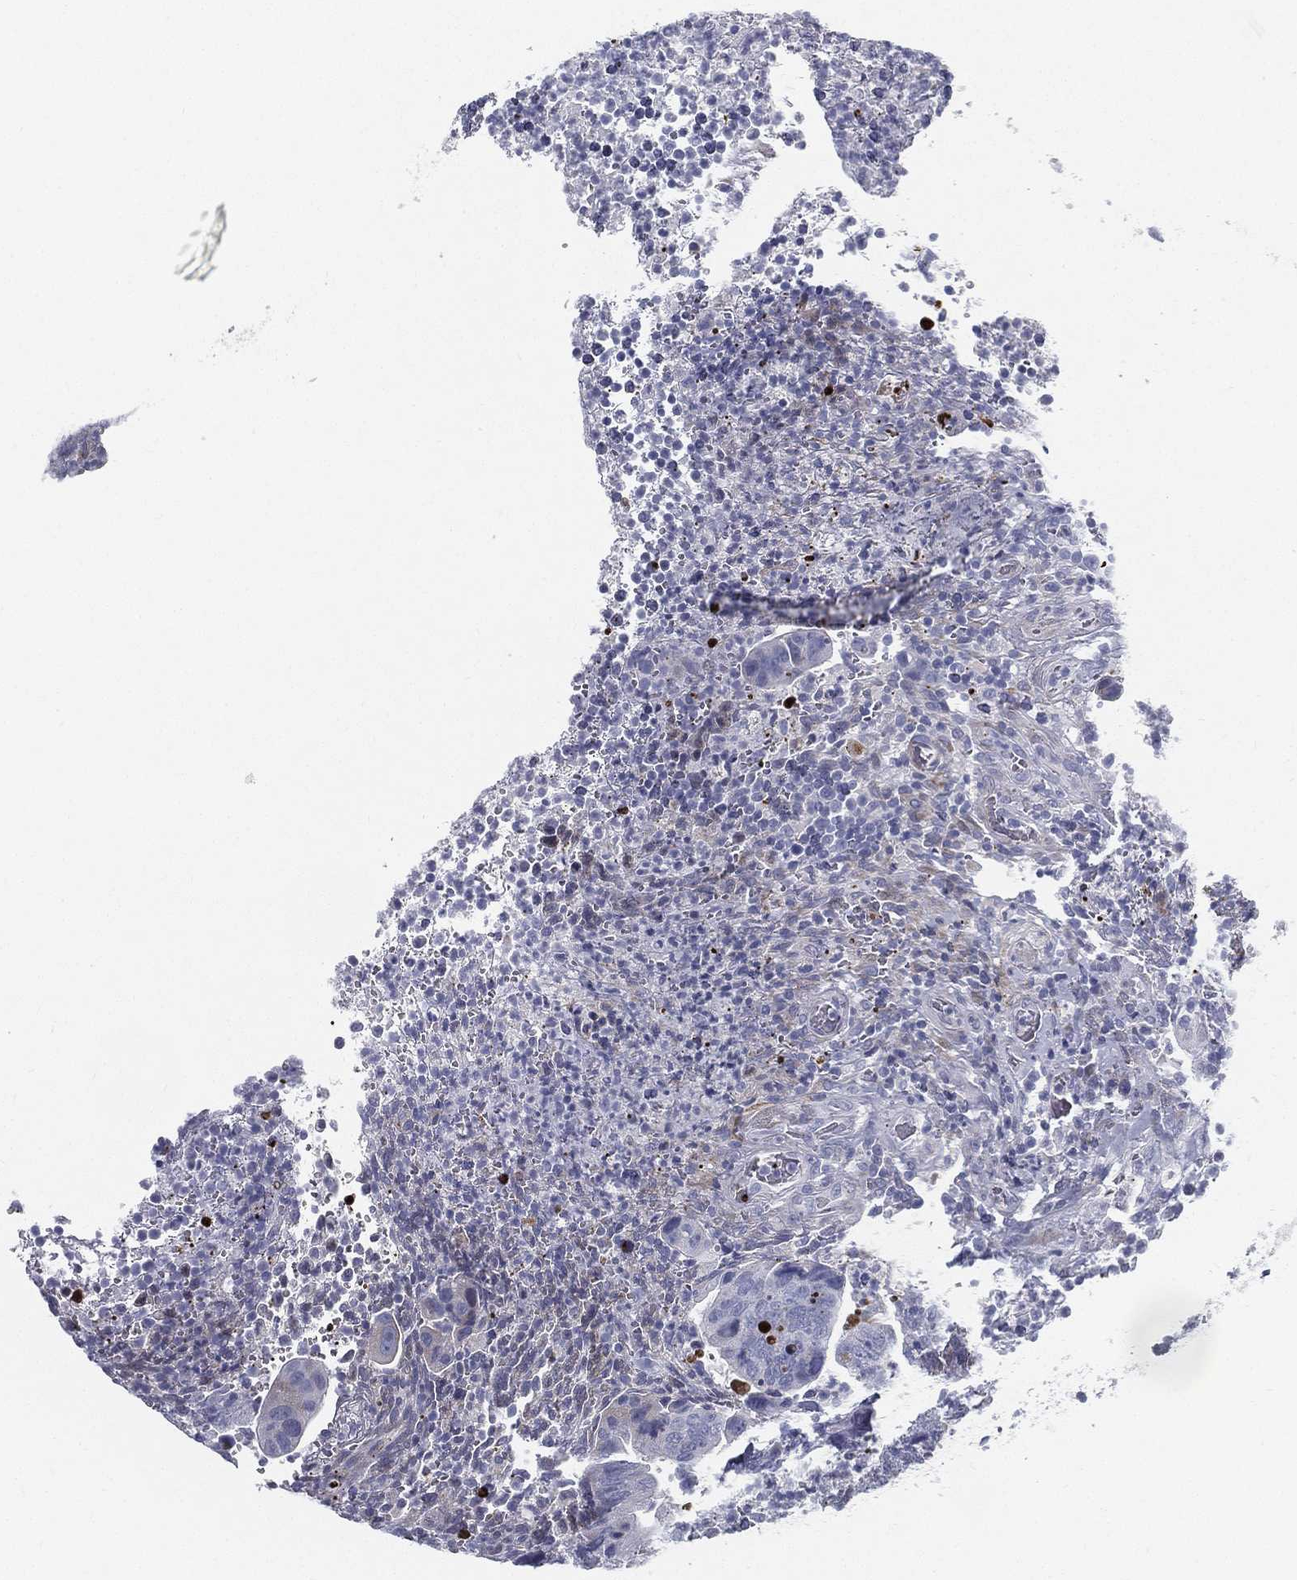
{"staining": {"intensity": "negative", "quantity": "none", "location": "none"}, "tissue": "colorectal cancer", "cell_type": "Tumor cells", "image_type": "cancer", "snomed": [{"axis": "morphology", "description": "Adenocarcinoma, NOS"}, {"axis": "topography", "description": "Colon"}], "caption": "Immunohistochemistry (IHC) of colorectal cancer displays no expression in tumor cells.", "gene": "SPPL2C", "patient": {"sex": "female", "age": 56}}